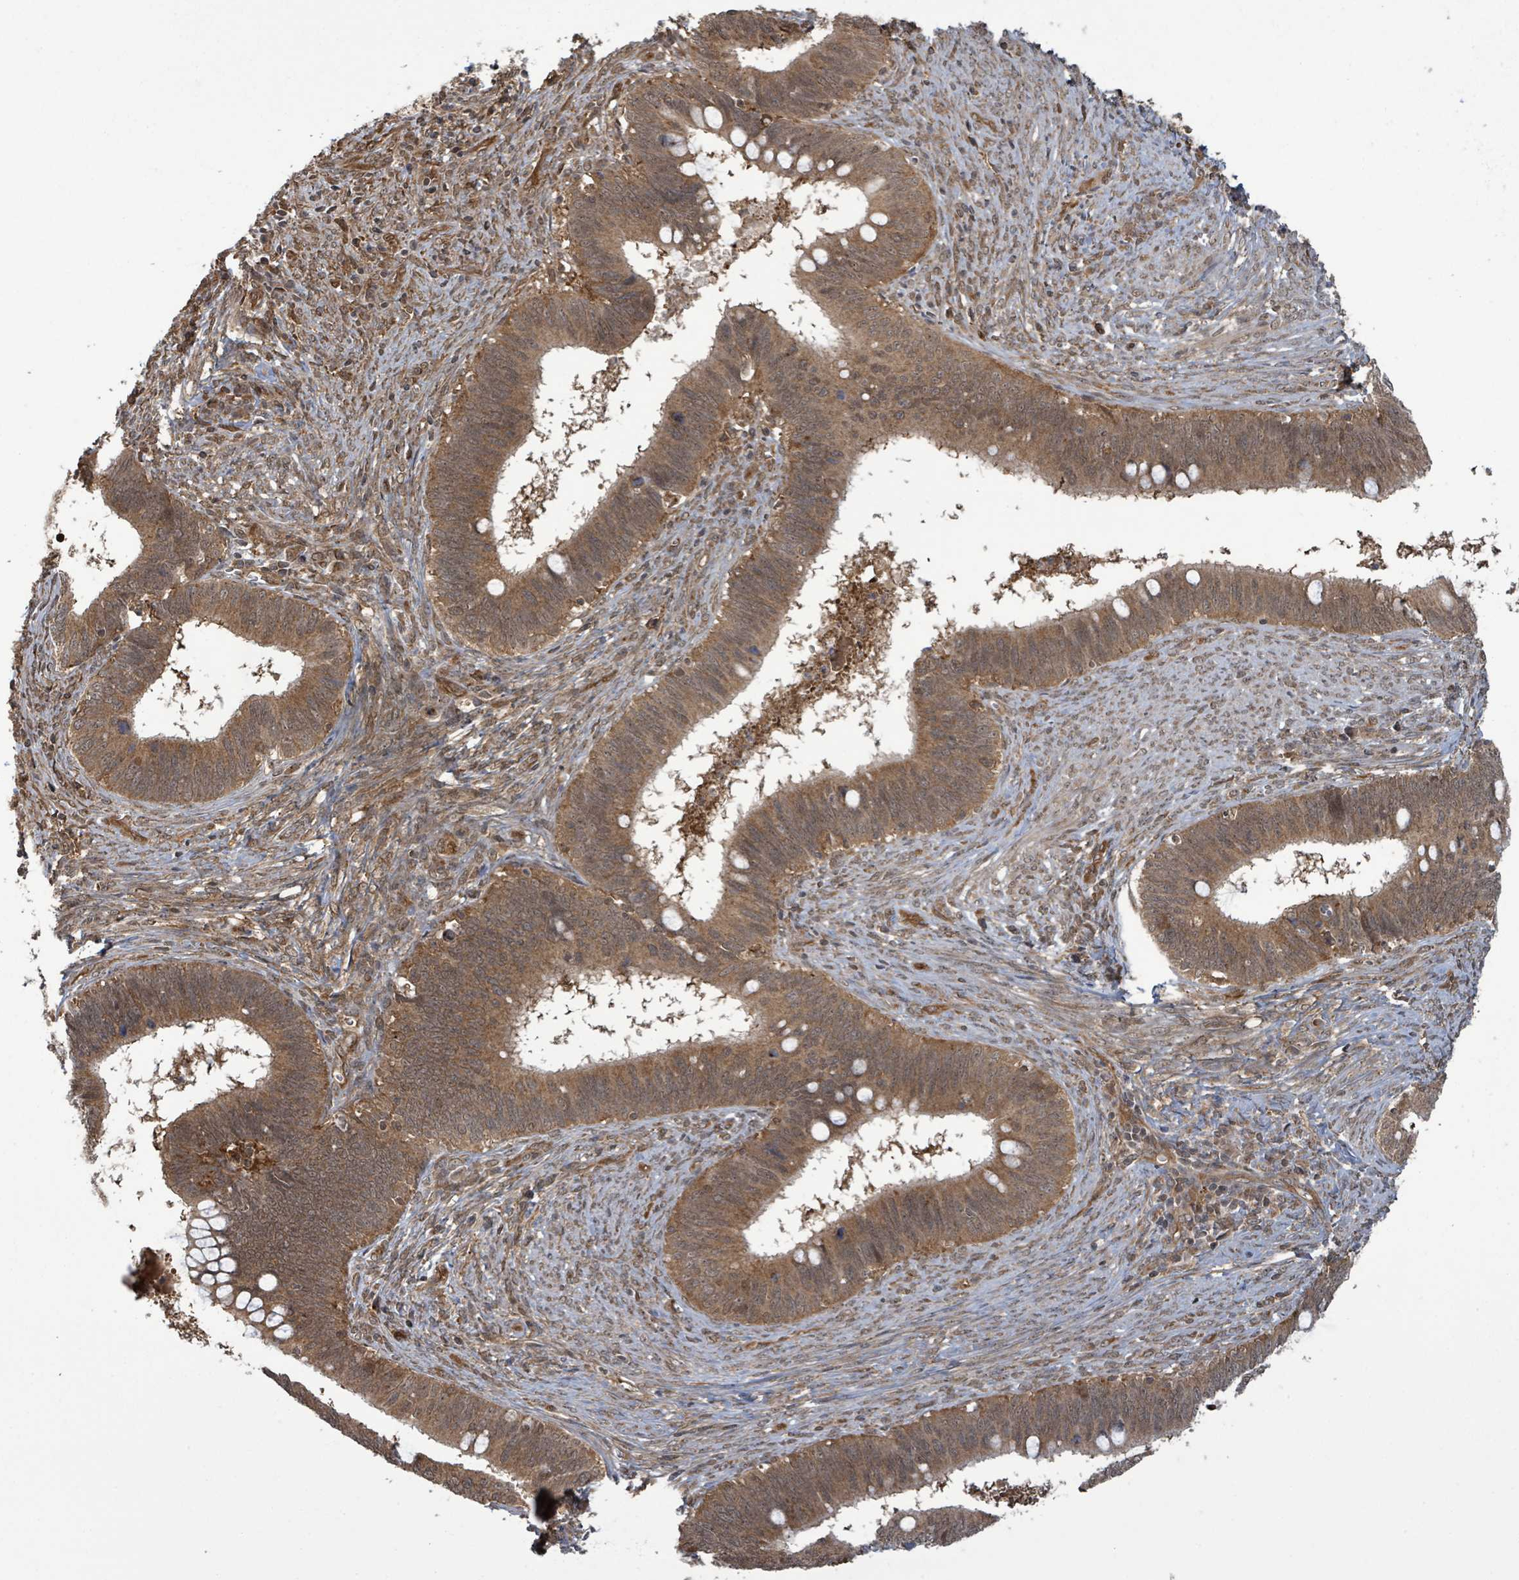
{"staining": {"intensity": "moderate", "quantity": ">75%", "location": "cytoplasmic/membranous"}, "tissue": "cervical cancer", "cell_type": "Tumor cells", "image_type": "cancer", "snomed": [{"axis": "morphology", "description": "Adenocarcinoma, NOS"}, {"axis": "topography", "description": "Cervix"}], "caption": "DAB (3,3'-diaminobenzidine) immunohistochemical staining of human cervical adenocarcinoma shows moderate cytoplasmic/membranous protein expression in approximately >75% of tumor cells.", "gene": "KLC1", "patient": {"sex": "female", "age": 42}}